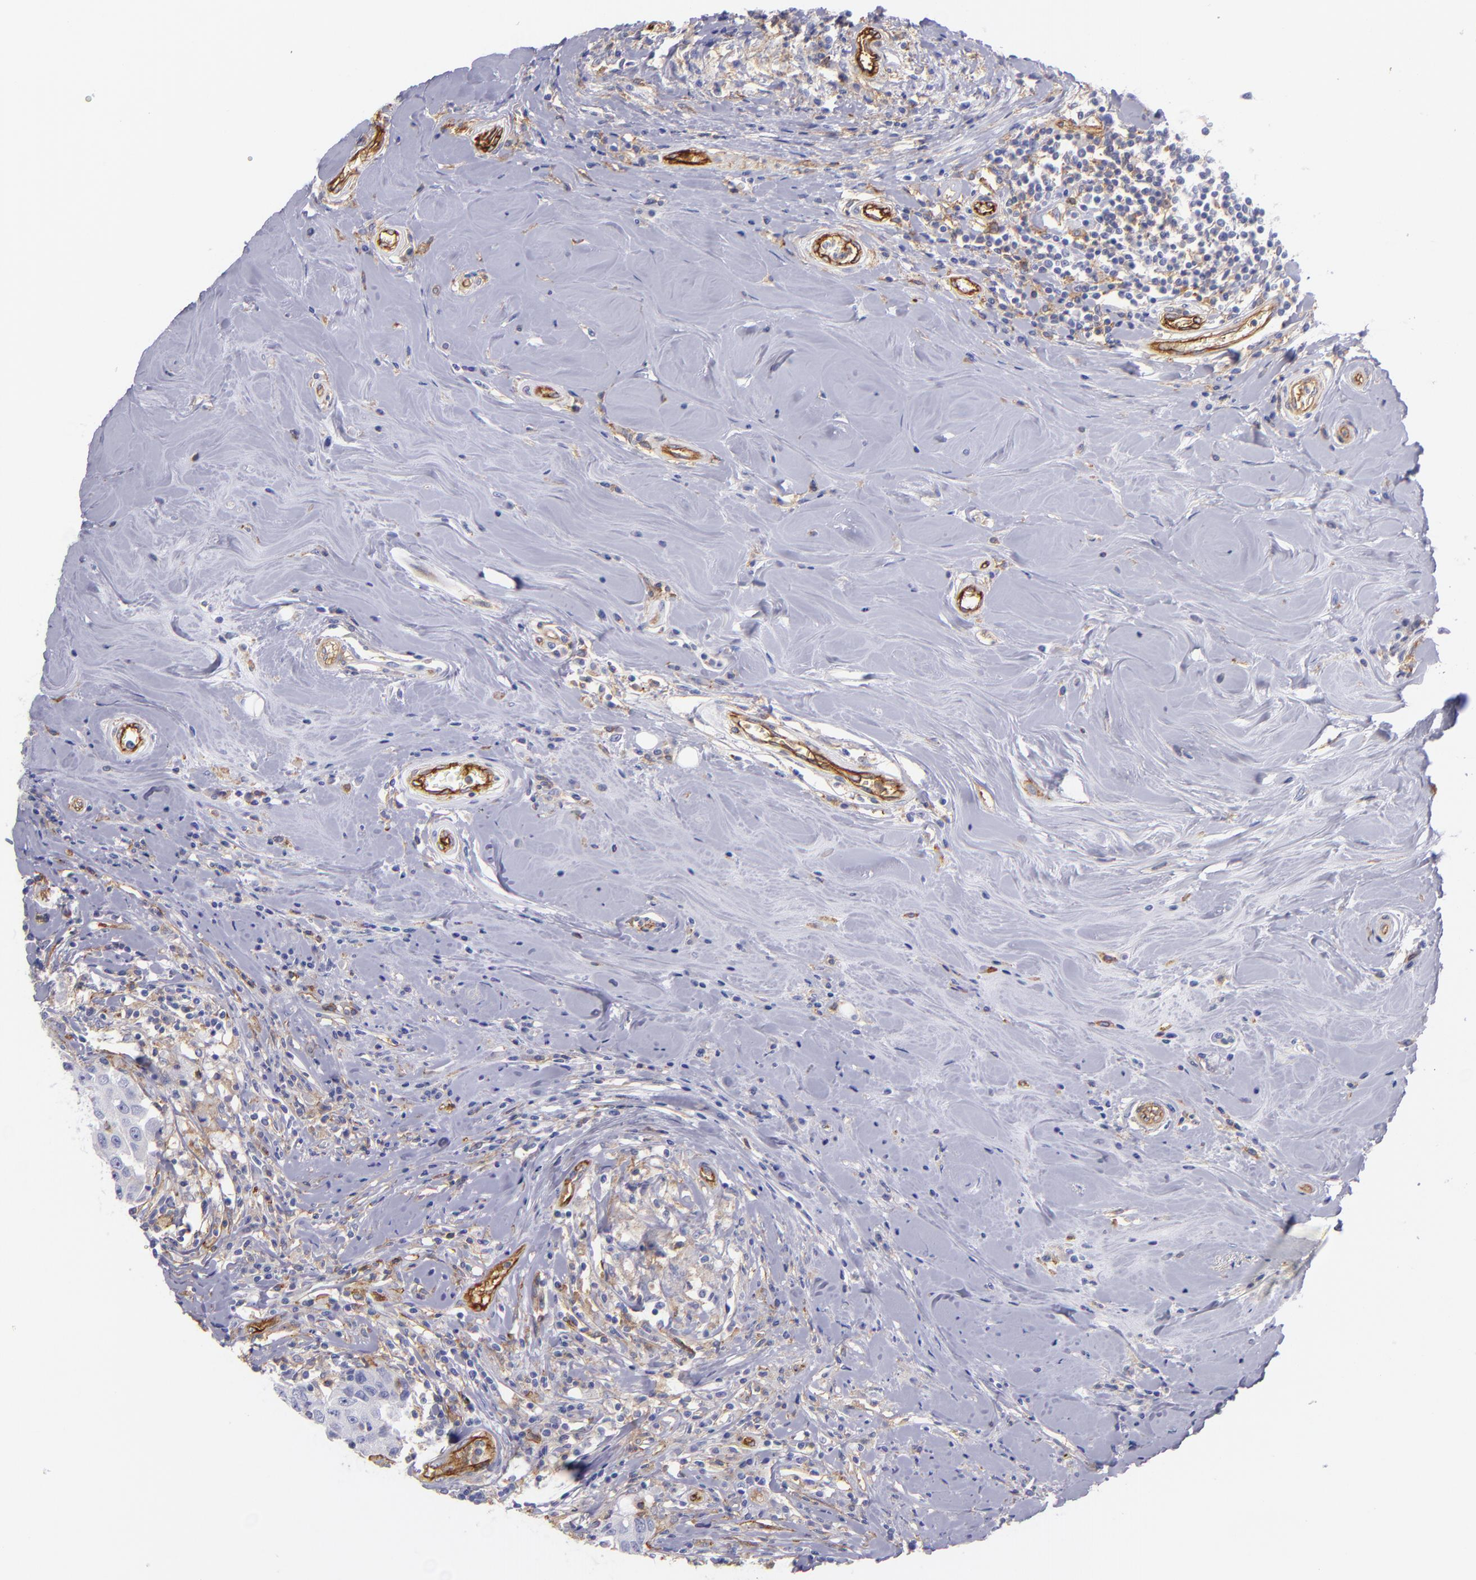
{"staining": {"intensity": "negative", "quantity": "none", "location": "none"}, "tissue": "breast cancer", "cell_type": "Tumor cells", "image_type": "cancer", "snomed": [{"axis": "morphology", "description": "Duct carcinoma"}, {"axis": "topography", "description": "Breast"}], "caption": "IHC histopathology image of neoplastic tissue: breast cancer stained with DAB (3,3'-diaminobenzidine) demonstrates no significant protein expression in tumor cells. The staining was performed using DAB (3,3'-diaminobenzidine) to visualize the protein expression in brown, while the nuclei were stained in blue with hematoxylin (Magnification: 20x).", "gene": "ENTPD1", "patient": {"sex": "female", "age": 27}}